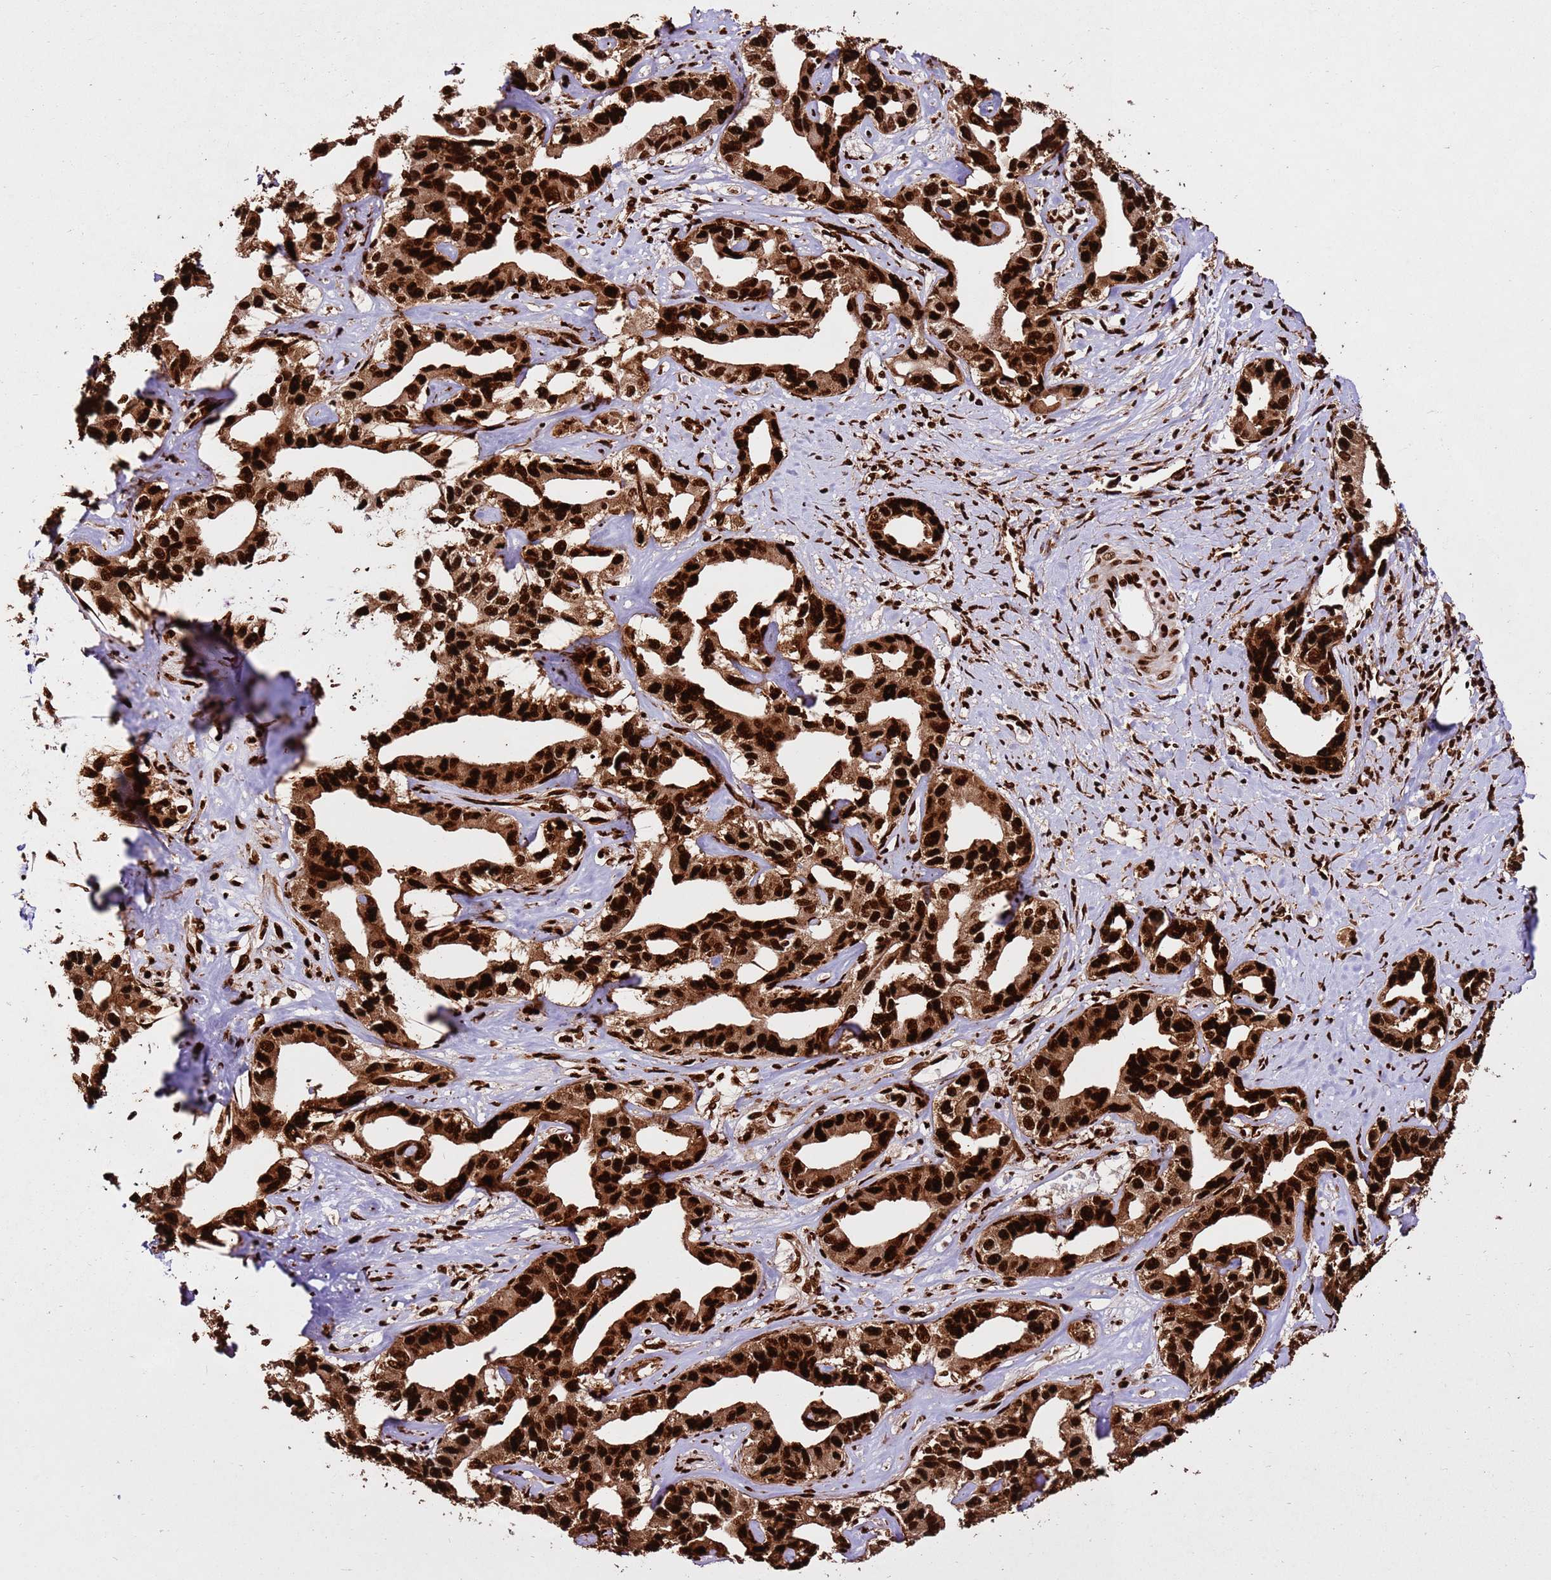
{"staining": {"intensity": "strong", "quantity": ">75%", "location": "cytoplasmic/membranous,nuclear"}, "tissue": "liver cancer", "cell_type": "Tumor cells", "image_type": "cancer", "snomed": [{"axis": "morphology", "description": "Cholangiocarcinoma"}, {"axis": "topography", "description": "Liver"}], "caption": "The photomicrograph demonstrates a brown stain indicating the presence of a protein in the cytoplasmic/membranous and nuclear of tumor cells in liver cancer (cholangiocarcinoma). (DAB (3,3'-diaminobenzidine) IHC, brown staining for protein, blue staining for nuclei).", "gene": "HNRNPAB", "patient": {"sex": "male", "age": 59}}